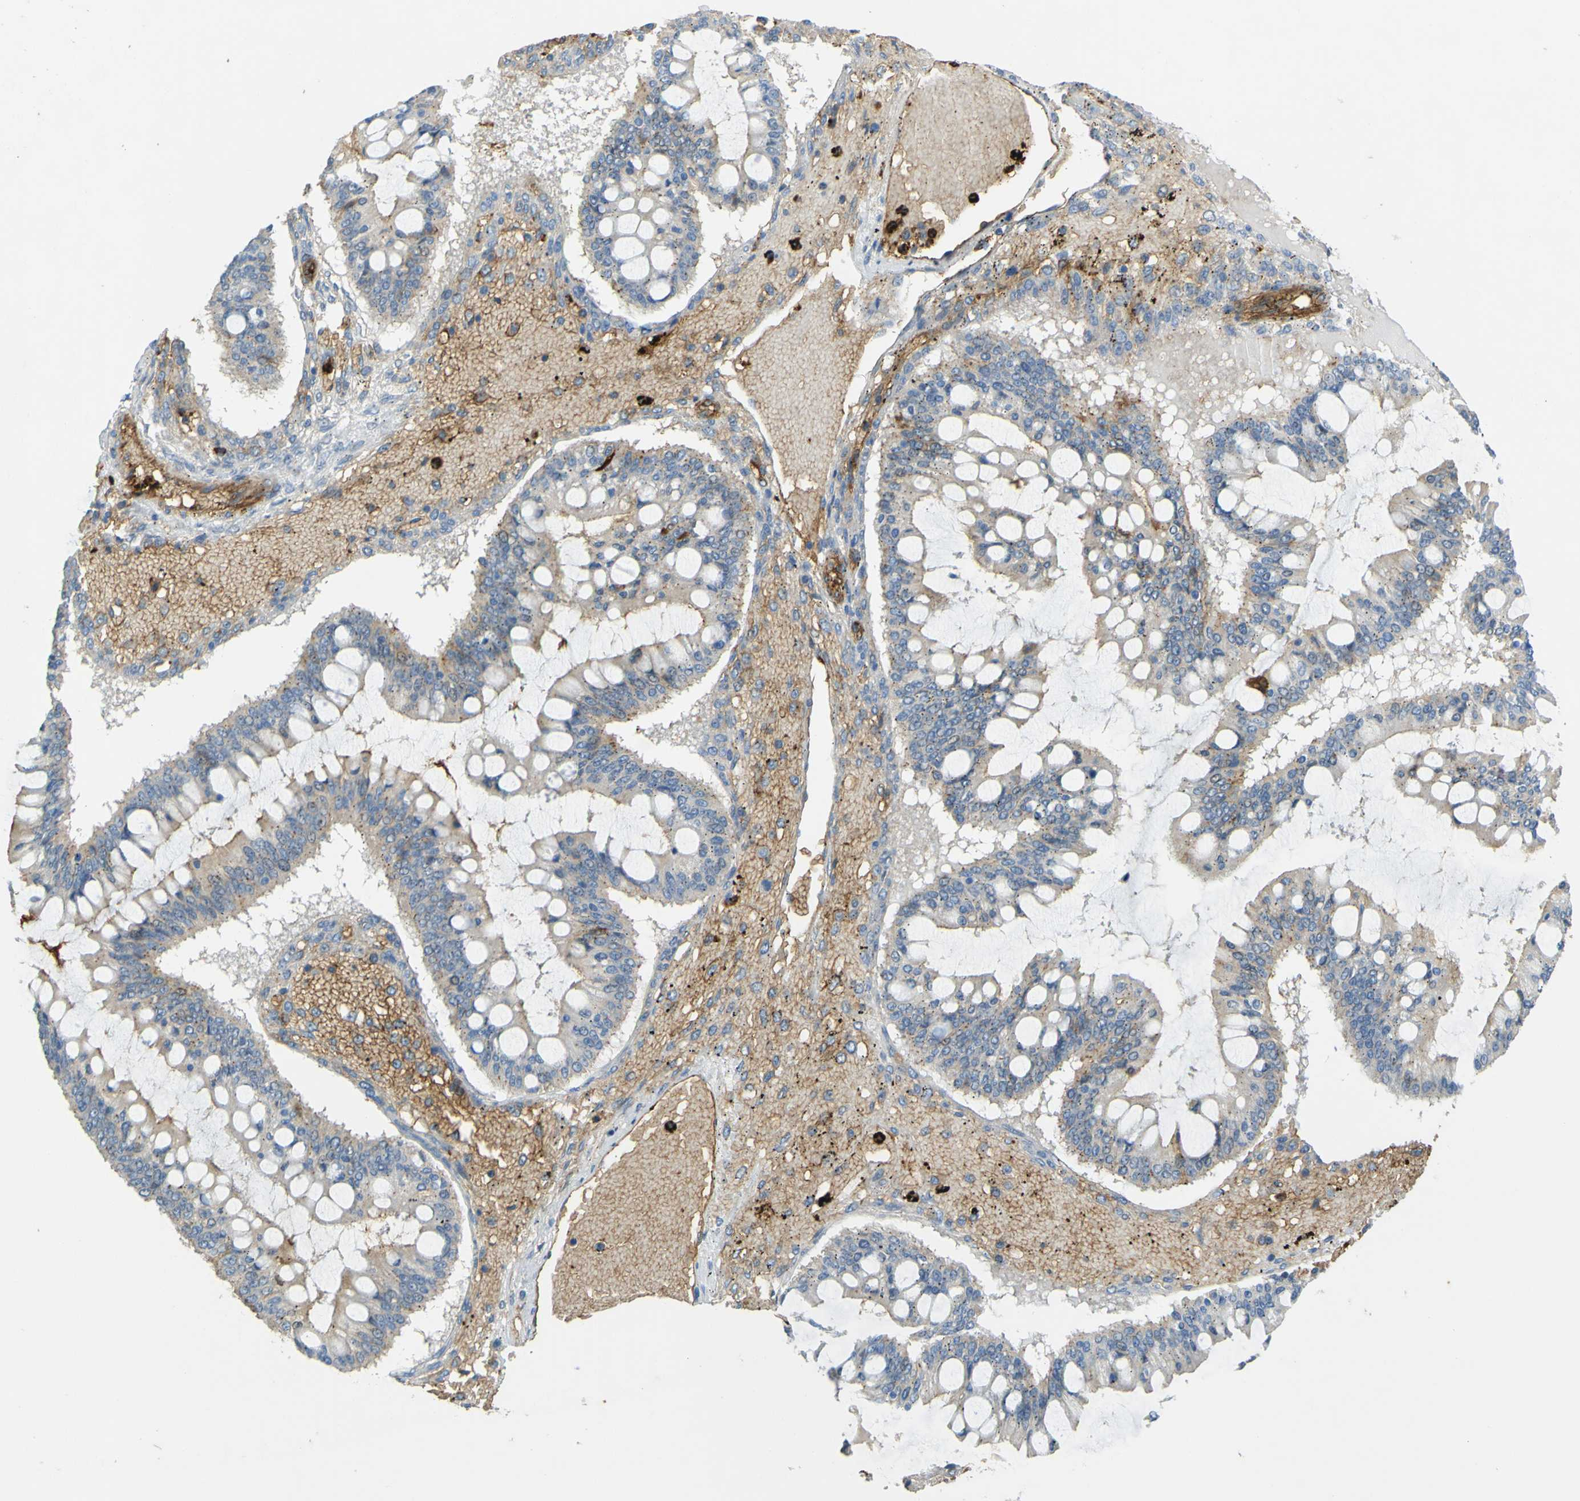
{"staining": {"intensity": "weak", "quantity": "25%-75%", "location": "cytoplasmic/membranous"}, "tissue": "ovarian cancer", "cell_type": "Tumor cells", "image_type": "cancer", "snomed": [{"axis": "morphology", "description": "Cystadenocarcinoma, mucinous, NOS"}, {"axis": "topography", "description": "Ovary"}], "caption": "Protein staining demonstrates weak cytoplasmic/membranous positivity in about 25%-75% of tumor cells in mucinous cystadenocarcinoma (ovarian).", "gene": "PLXDC1", "patient": {"sex": "female", "age": 73}}